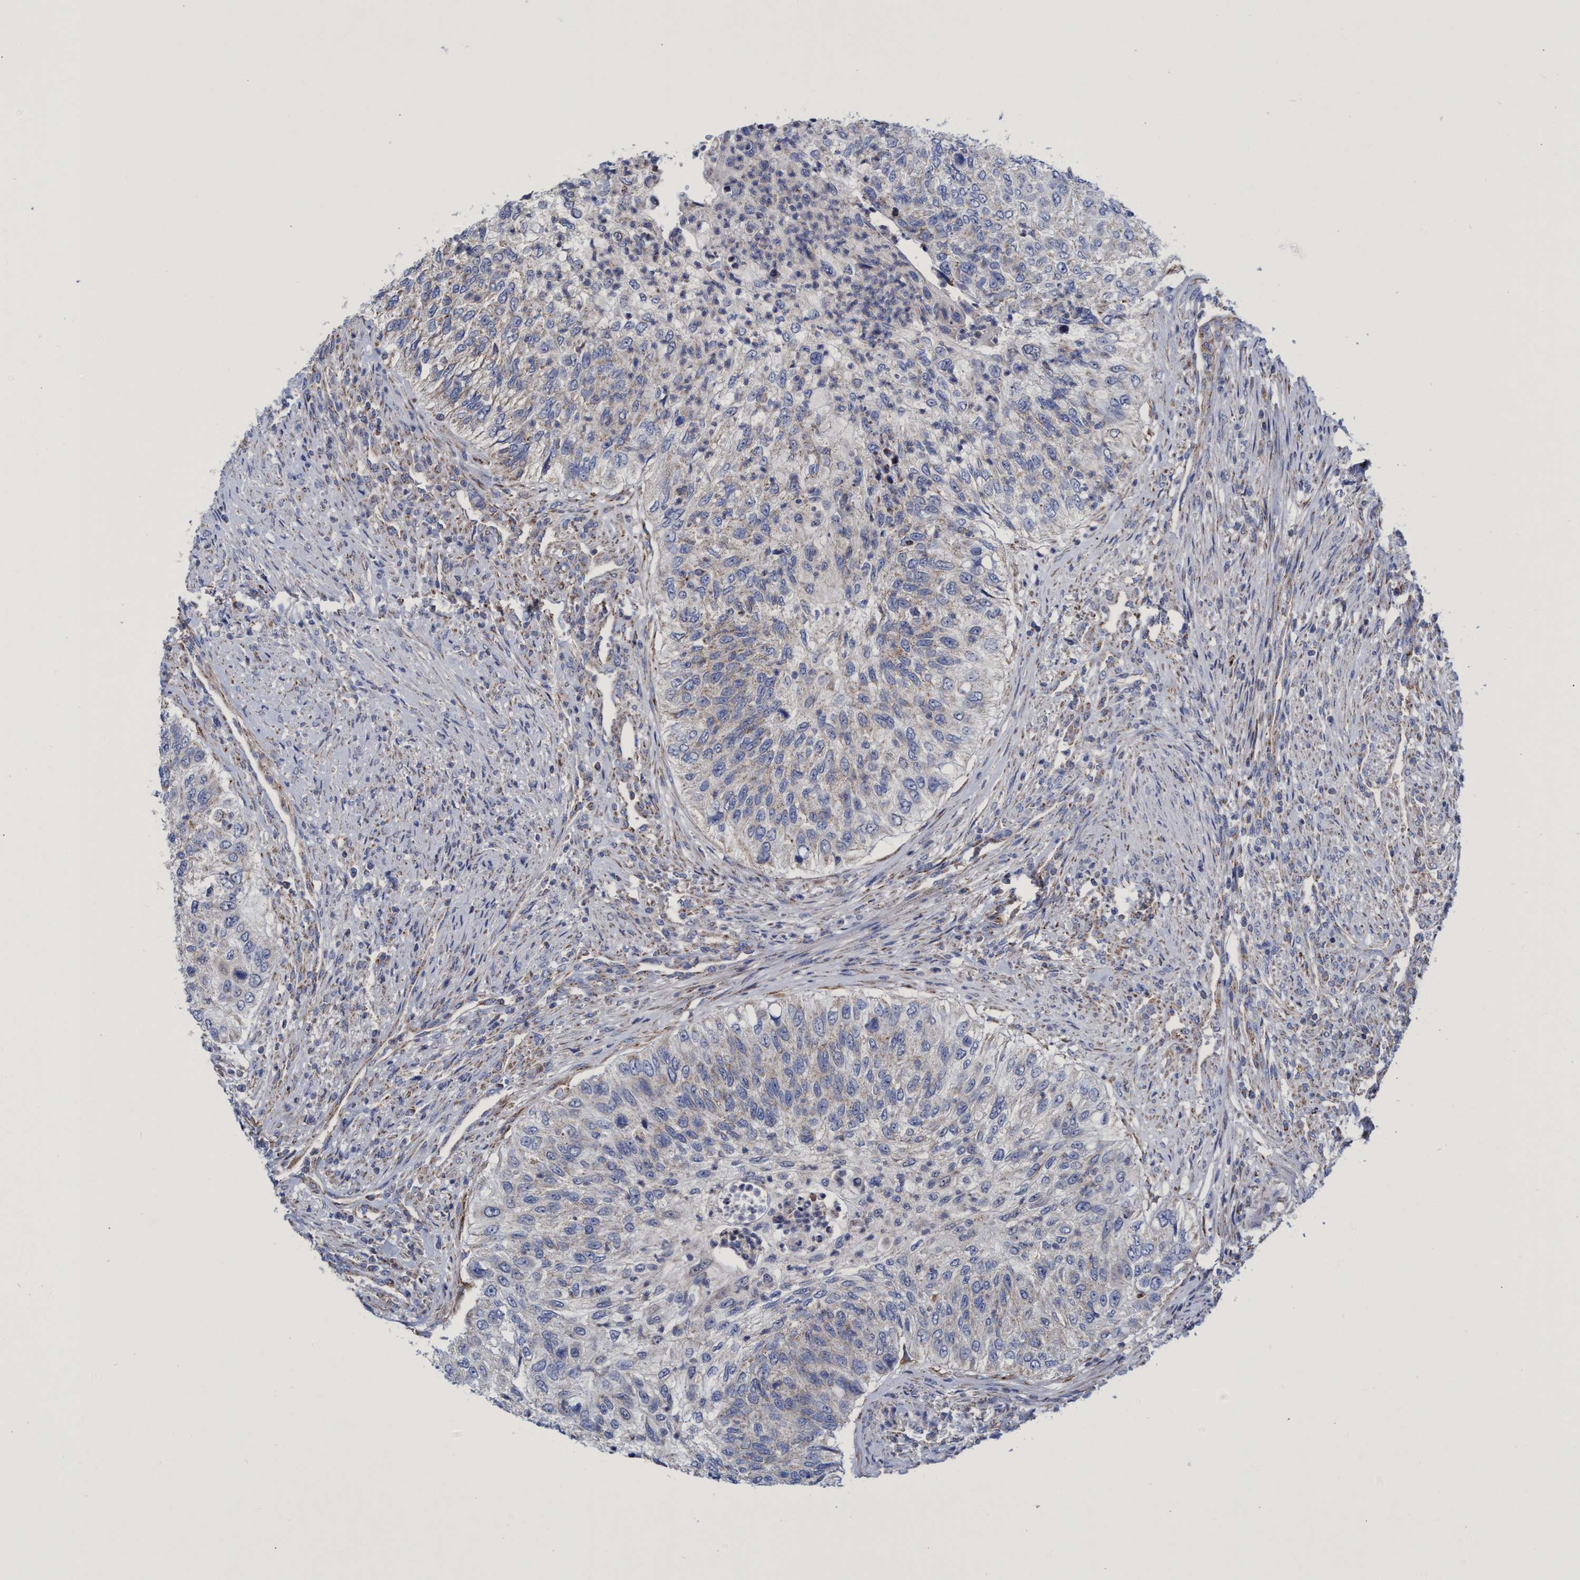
{"staining": {"intensity": "weak", "quantity": "25%-75%", "location": "cytoplasmic/membranous"}, "tissue": "urothelial cancer", "cell_type": "Tumor cells", "image_type": "cancer", "snomed": [{"axis": "morphology", "description": "Urothelial carcinoma, High grade"}, {"axis": "topography", "description": "Urinary bladder"}], "caption": "This histopathology image displays urothelial cancer stained with immunohistochemistry to label a protein in brown. The cytoplasmic/membranous of tumor cells show weak positivity for the protein. Nuclei are counter-stained blue.", "gene": "ZNF750", "patient": {"sex": "female", "age": 60}}